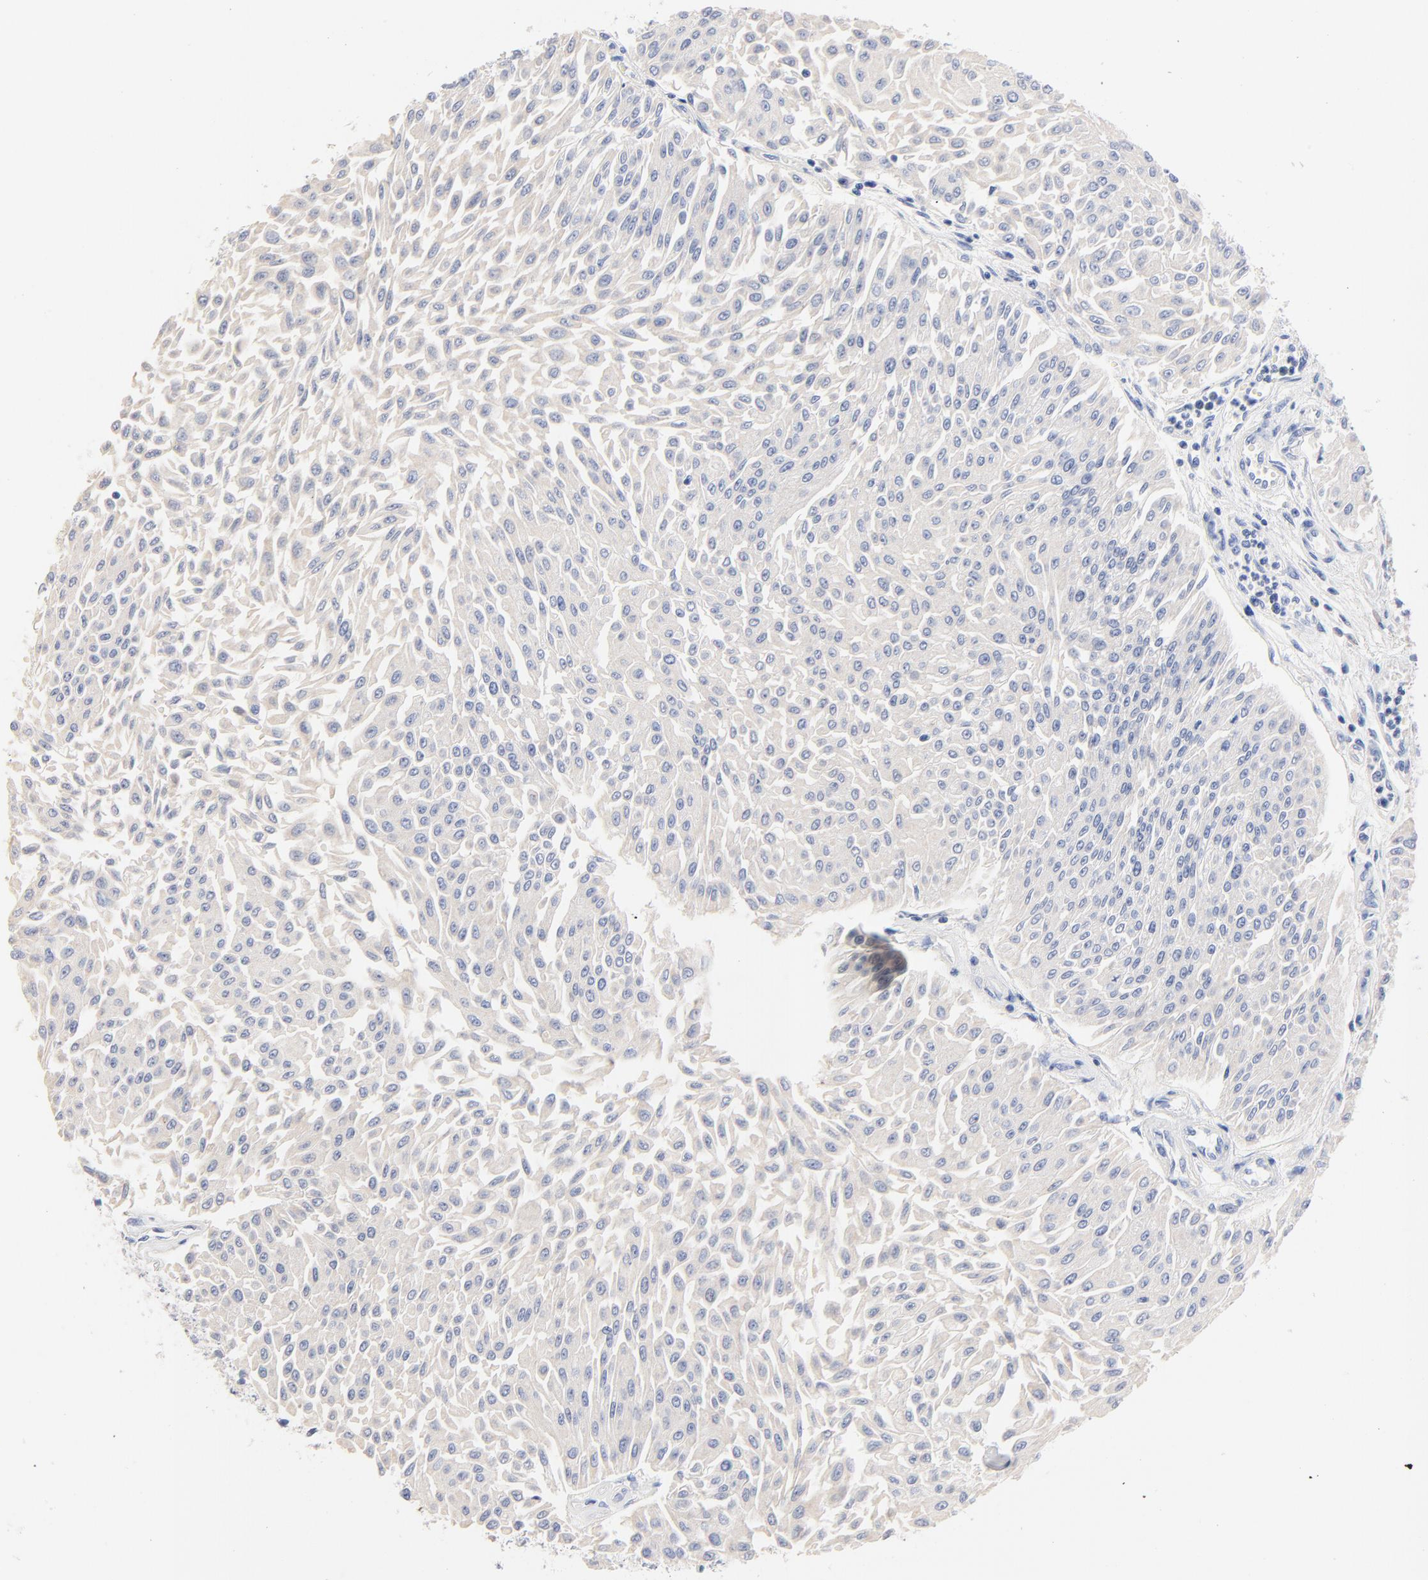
{"staining": {"intensity": "negative", "quantity": "none", "location": "none"}, "tissue": "urothelial cancer", "cell_type": "Tumor cells", "image_type": "cancer", "snomed": [{"axis": "morphology", "description": "Urothelial carcinoma, Low grade"}, {"axis": "topography", "description": "Urinary bladder"}], "caption": "A micrograph of urothelial carcinoma (low-grade) stained for a protein shows no brown staining in tumor cells. The staining is performed using DAB brown chromogen with nuclei counter-stained in using hematoxylin.", "gene": "CPS1", "patient": {"sex": "male", "age": 86}}